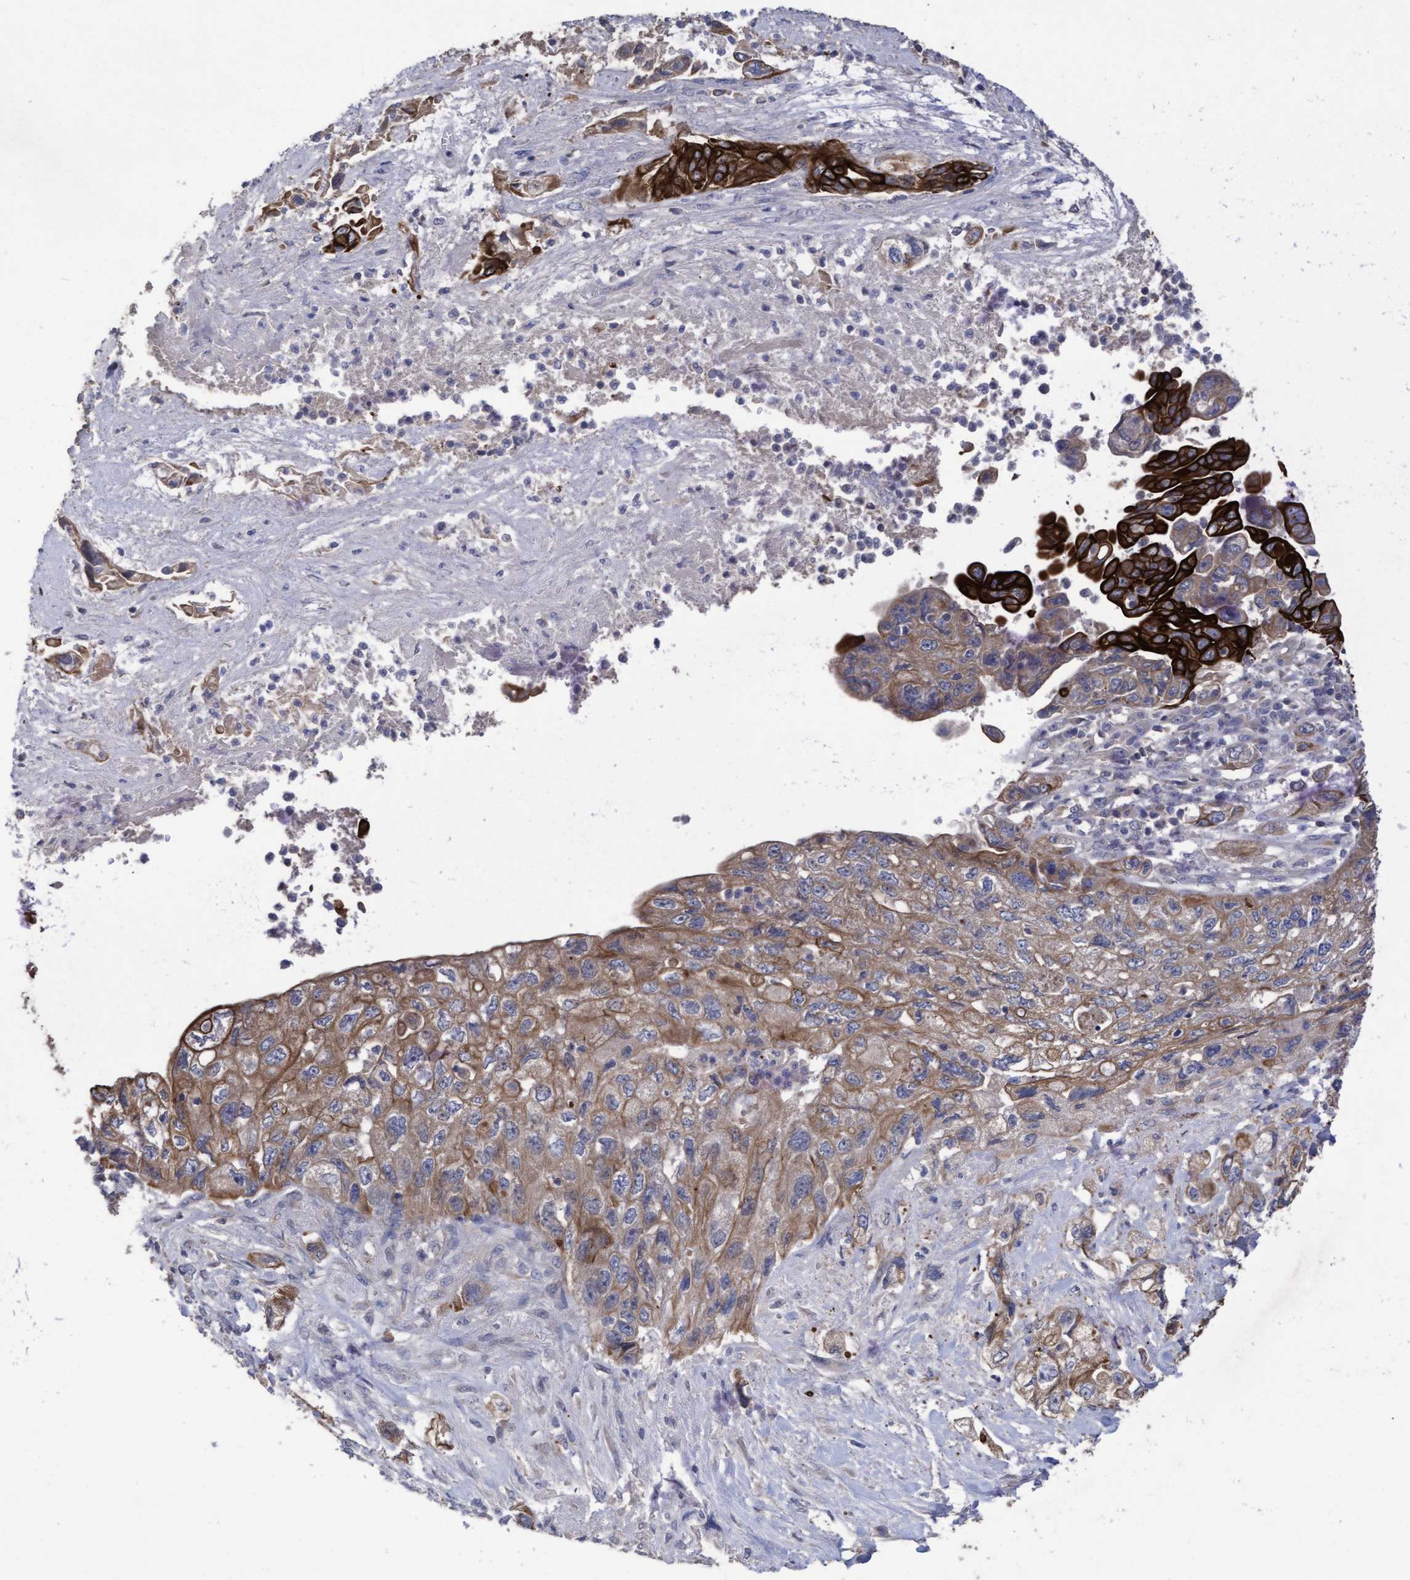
{"staining": {"intensity": "strong", "quantity": "25%-75%", "location": "cytoplasmic/membranous"}, "tissue": "pancreatic cancer", "cell_type": "Tumor cells", "image_type": "cancer", "snomed": [{"axis": "morphology", "description": "Adenocarcinoma, NOS"}, {"axis": "topography", "description": "Pancreas"}], "caption": "A photomicrograph showing strong cytoplasmic/membranous staining in approximately 25%-75% of tumor cells in pancreatic cancer, as visualized by brown immunohistochemical staining.", "gene": "KRT24", "patient": {"sex": "female", "age": 73}}